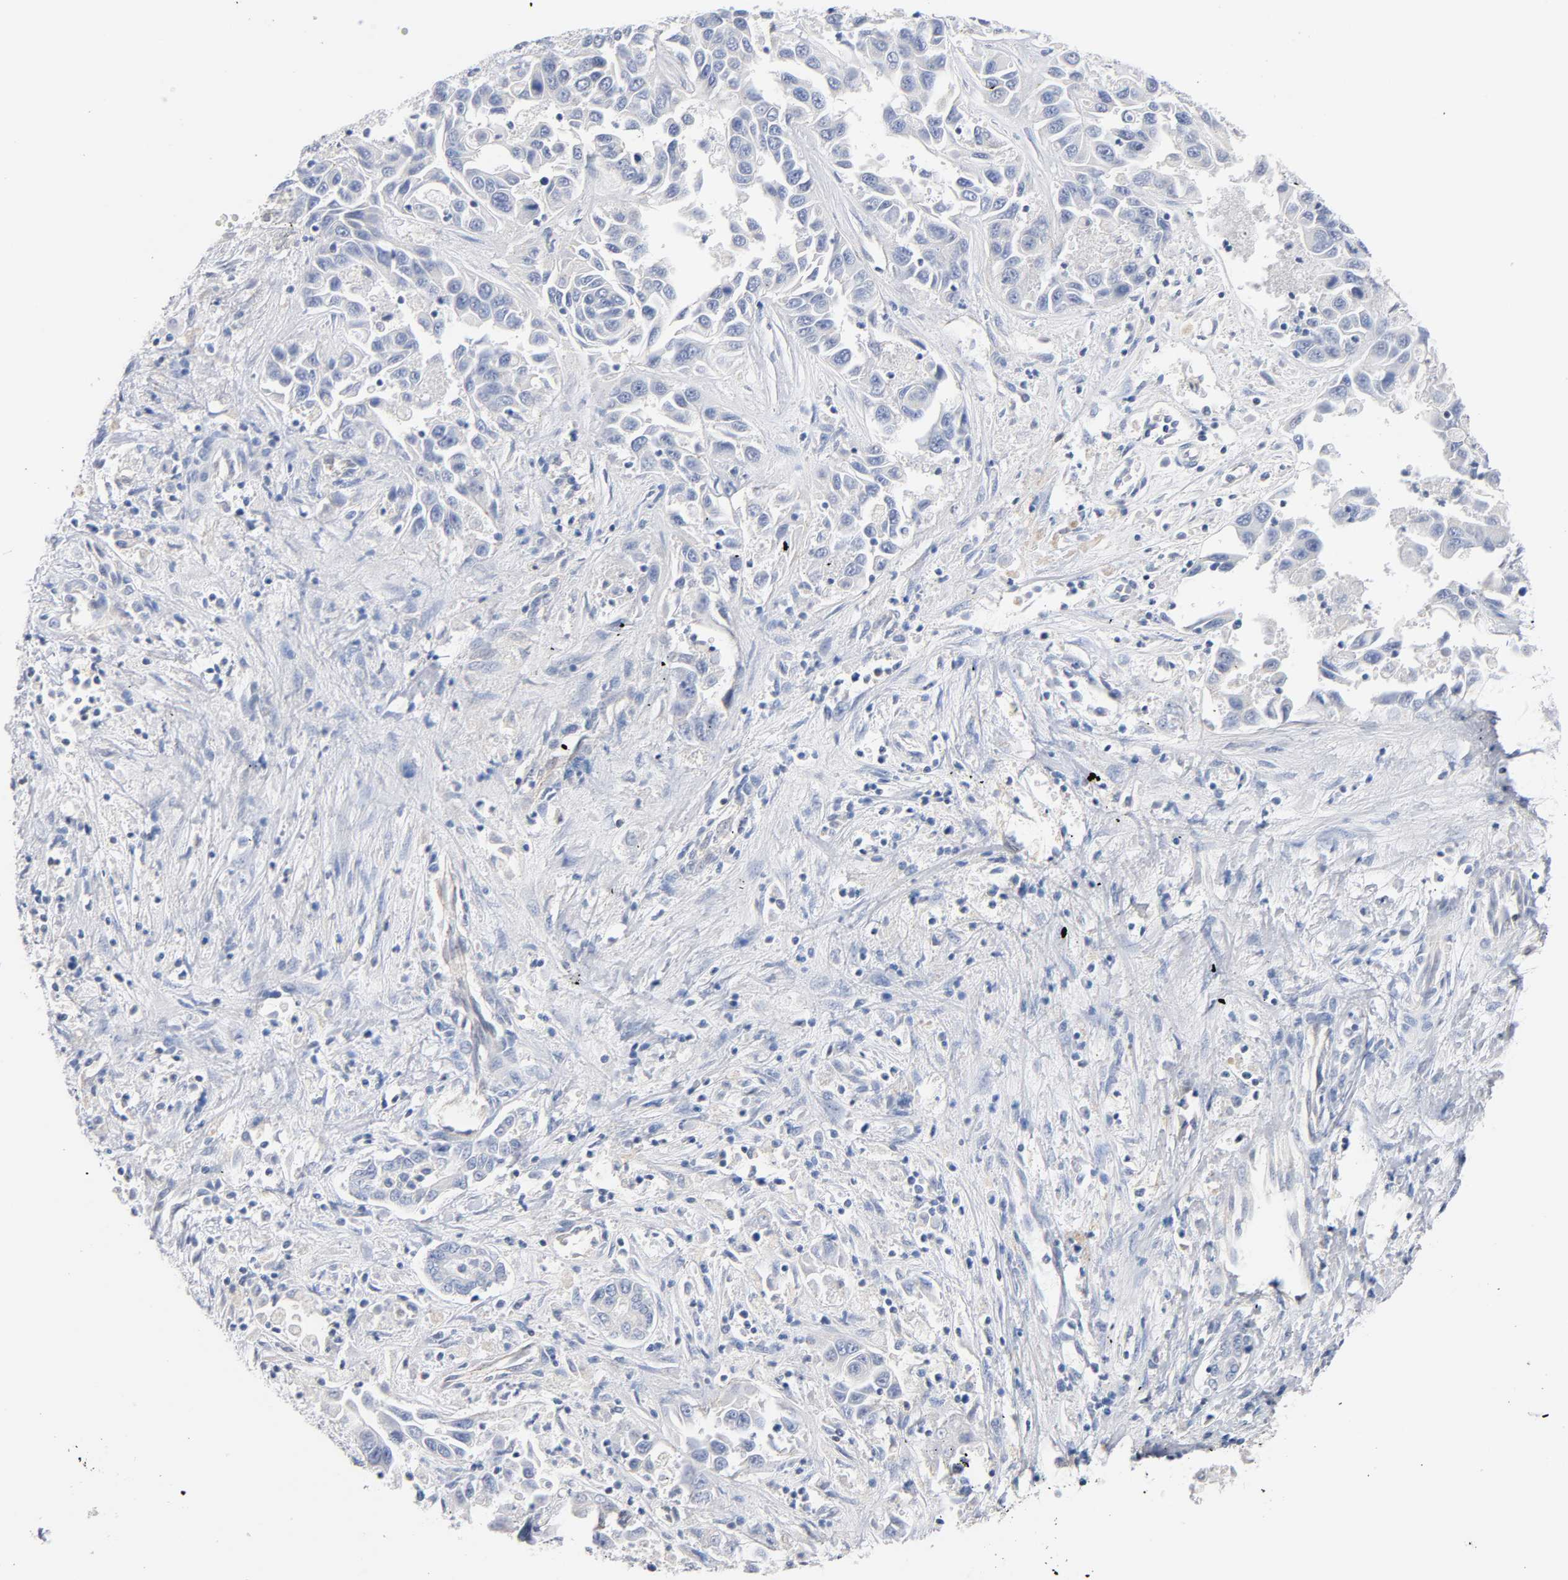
{"staining": {"intensity": "negative", "quantity": "none", "location": "none"}, "tissue": "liver cancer", "cell_type": "Tumor cells", "image_type": "cancer", "snomed": [{"axis": "morphology", "description": "Cholangiocarcinoma"}, {"axis": "topography", "description": "Liver"}], "caption": "Immunohistochemical staining of human liver cholangiocarcinoma exhibits no significant positivity in tumor cells. The staining is performed using DAB brown chromogen with nuclei counter-stained in using hematoxylin.", "gene": "MALT1", "patient": {"sex": "female", "age": 52}}